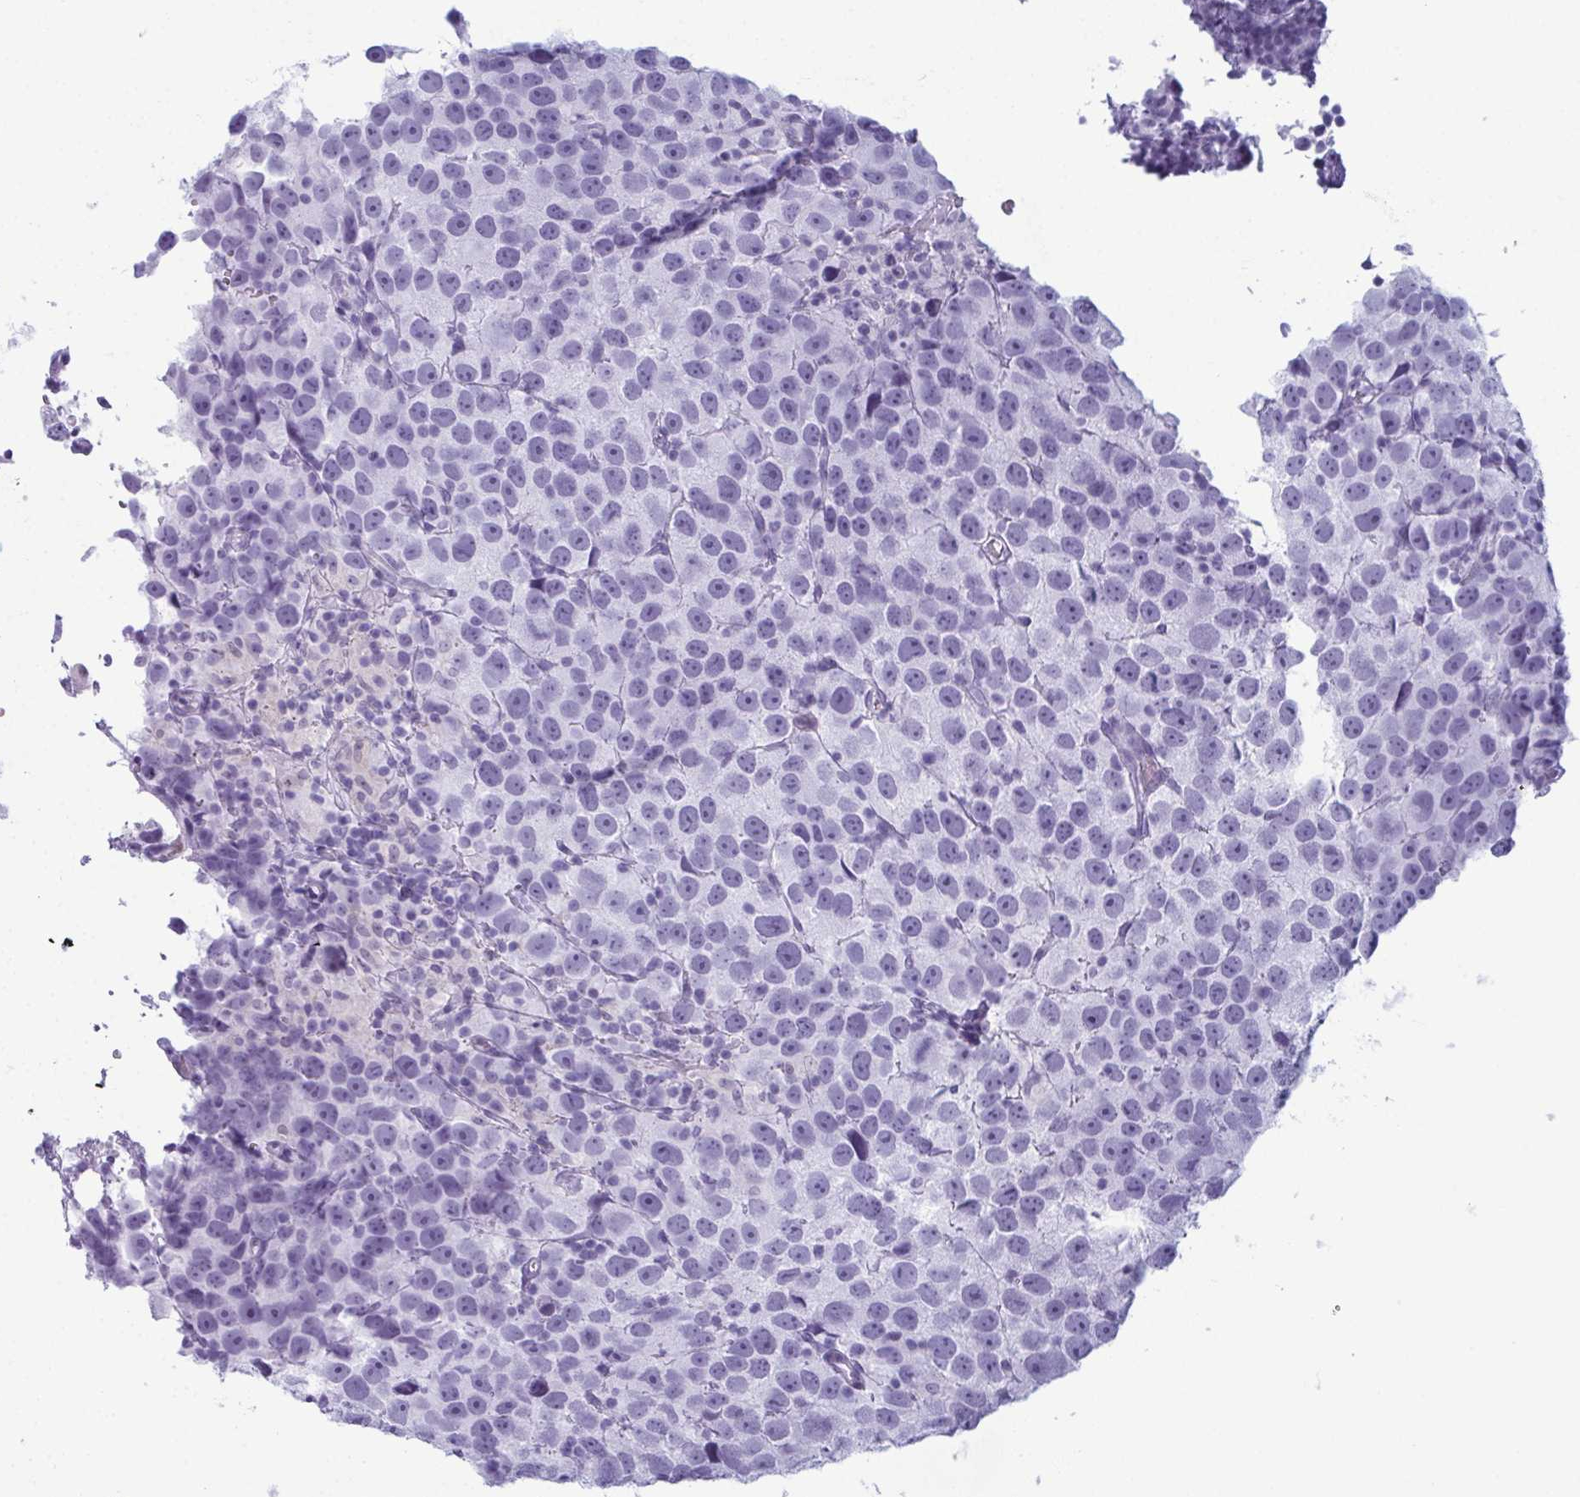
{"staining": {"intensity": "negative", "quantity": "none", "location": "none"}, "tissue": "testis cancer", "cell_type": "Tumor cells", "image_type": "cancer", "snomed": [{"axis": "morphology", "description": "Seminoma, NOS"}, {"axis": "topography", "description": "Testis"}], "caption": "Histopathology image shows no significant protein staining in tumor cells of testis cancer. (Stains: DAB IHC with hematoxylin counter stain, Microscopy: brightfield microscopy at high magnification).", "gene": "CDA", "patient": {"sex": "male", "age": 26}}